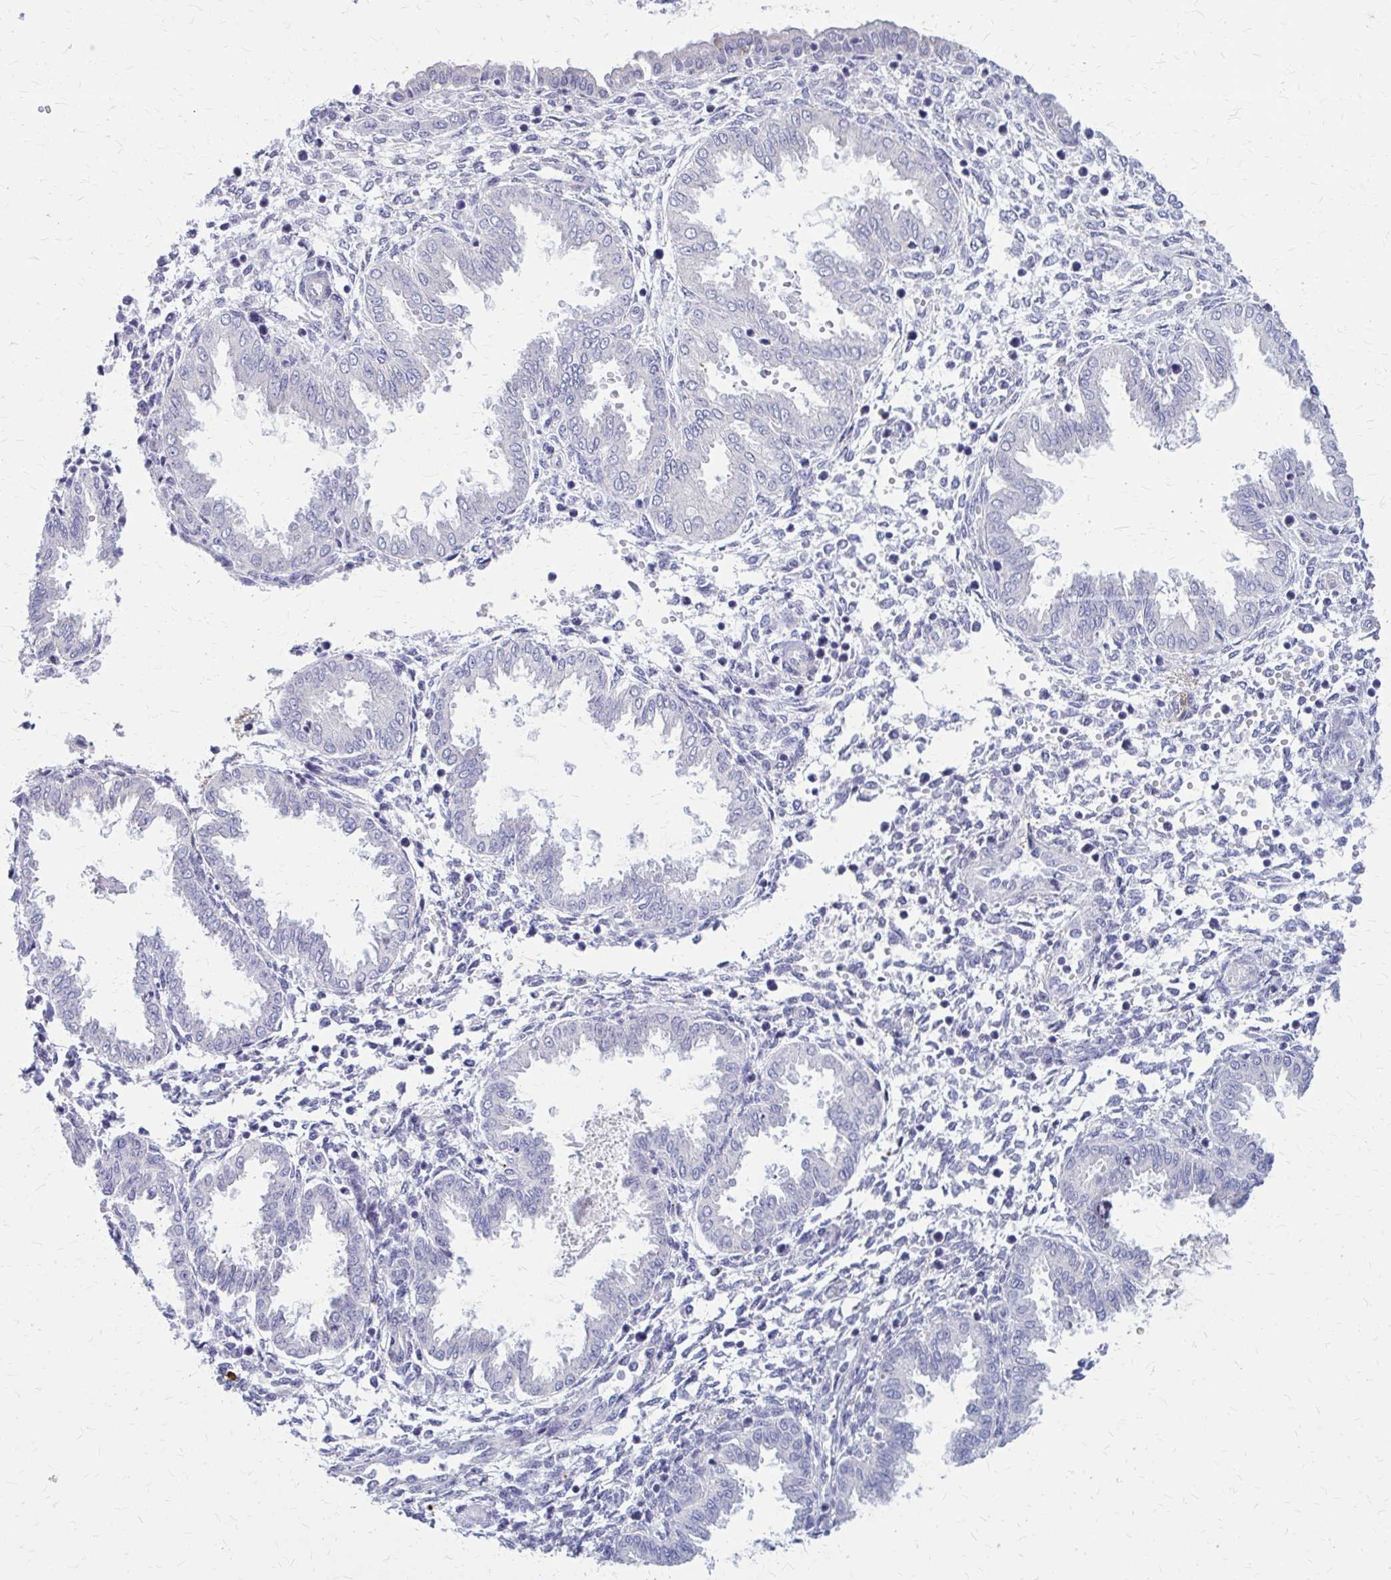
{"staining": {"intensity": "negative", "quantity": "none", "location": "none"}, "tissue": "endometrium", "cell_type": "Cells in endometrial stroma", "image_type": "normal", "snomed": [{"axis": "morphology", "description": "Normal tissue, NOS"}, {"axis": "topography", "description": "Endometrium"}], "caption": "DAB (3,3'-diaminobenzidine) immunohistochemical staining of unremarkable human endometrium reveals no significant positivity in cells in endometrial stroma. (DAB (3,3'-diaminobenzidine) immunohistochemistry (IHC) with hematoxylin counter stain).", "gene": "GLYATL2", "patient": {"sex": "female", "age": 33}}